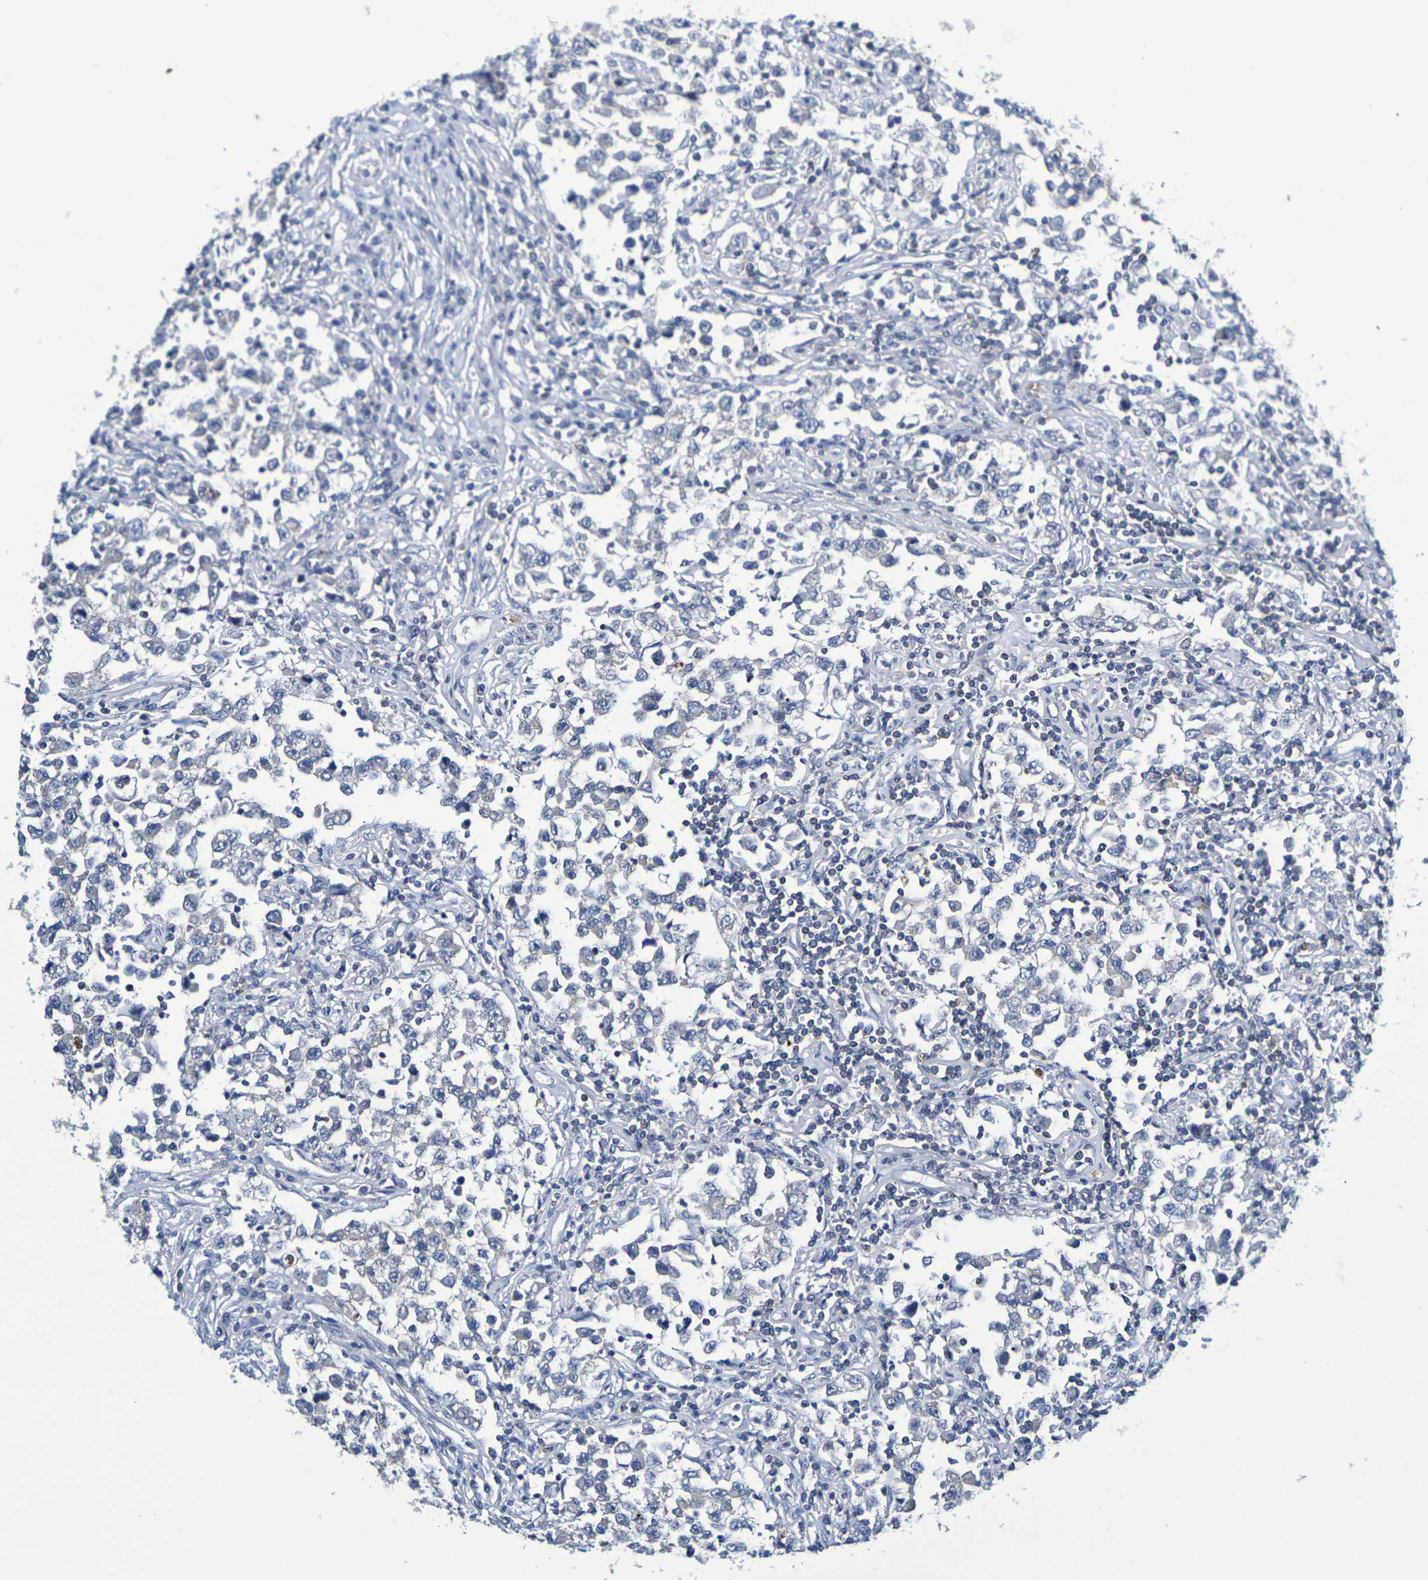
{"staining": {"intensity": "weak", "quantity": "25%-75%", "location": "cytoplasmic/membranous"}, "tissue": "testis cancer", "cell_type": "Tumor cells", "image_type": "cancer", "snomed": [{"axis": "morphology", "description": "Carcinoma, Embryonal, NOS"}, {"axis": "topography", "description": "Testis"}], "caption": "Immunohistochemistry histopathology image of neoplastic tissue: testis embryonal carcinoma stained using immunohistochemistry displays low levels of weak protein expression localized specifically in the cytoplasmic/membranous of tumor cells, appearing as a cytoplasmic/membranous brown color.", "gene": "CHRNB1", "patient": {"sex": "male", "age": 21}}